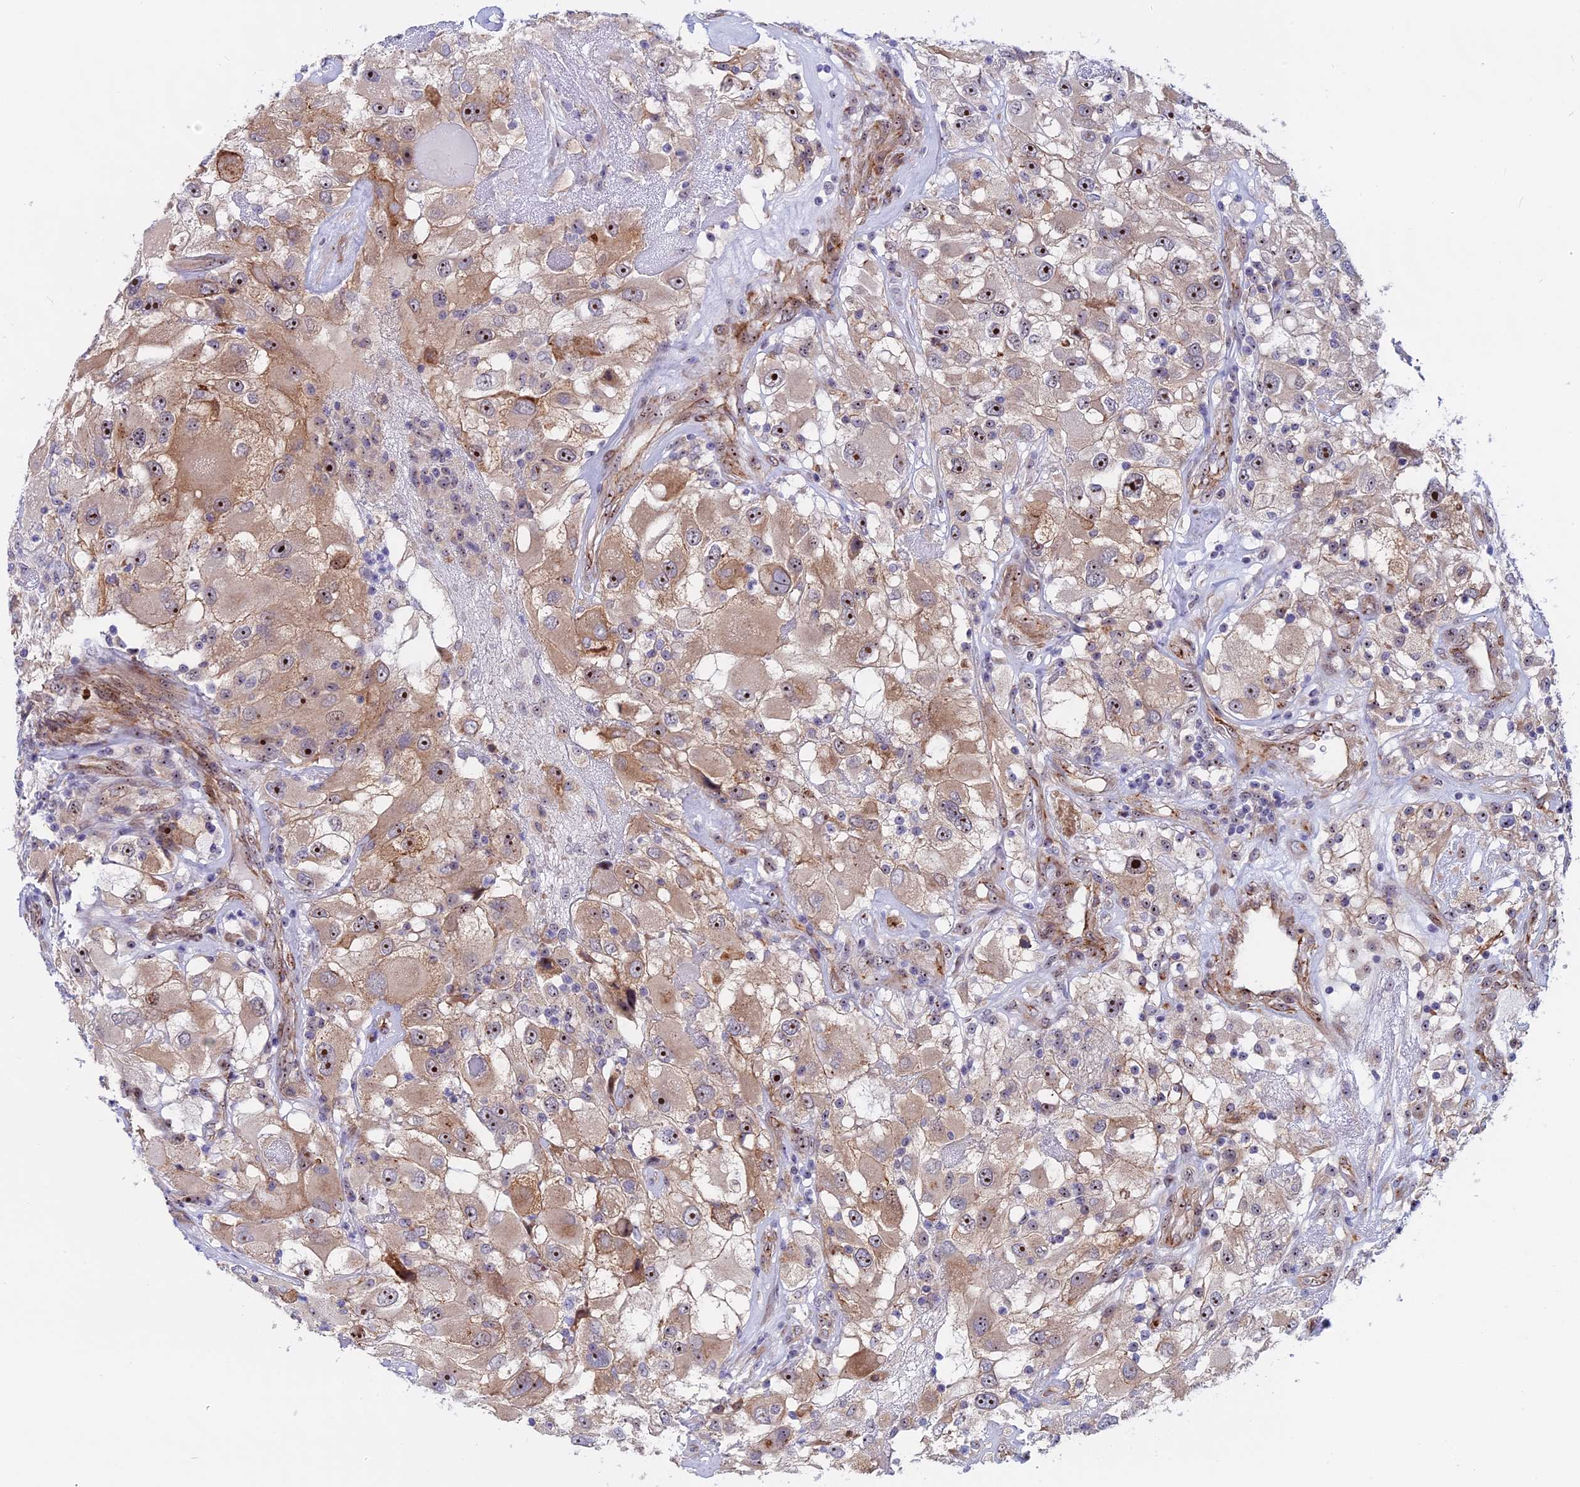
{"staining": {"intensity": "moderate", "quantity": ">75%", "location": "cytoplasmic/membranous,nuclear"}, "tissue": "renal cancer", "cell_type": "Tumor cells", "image_type": "cancer", "snomed": [{"axis": "morphology", "description": "Adenocarcinoma, NOS"}, {"axis": "topography", "description": "Kidney"}], "caption": "Human adenocarcinoma (renal) stained for a protein (brown) shows moderate cytoplasmic/membranous and nuclear positive positivity in approximately >75% of tumor cells.", "gene": "DBNDD1", "patient": {"sex": "female", "age": 52}}